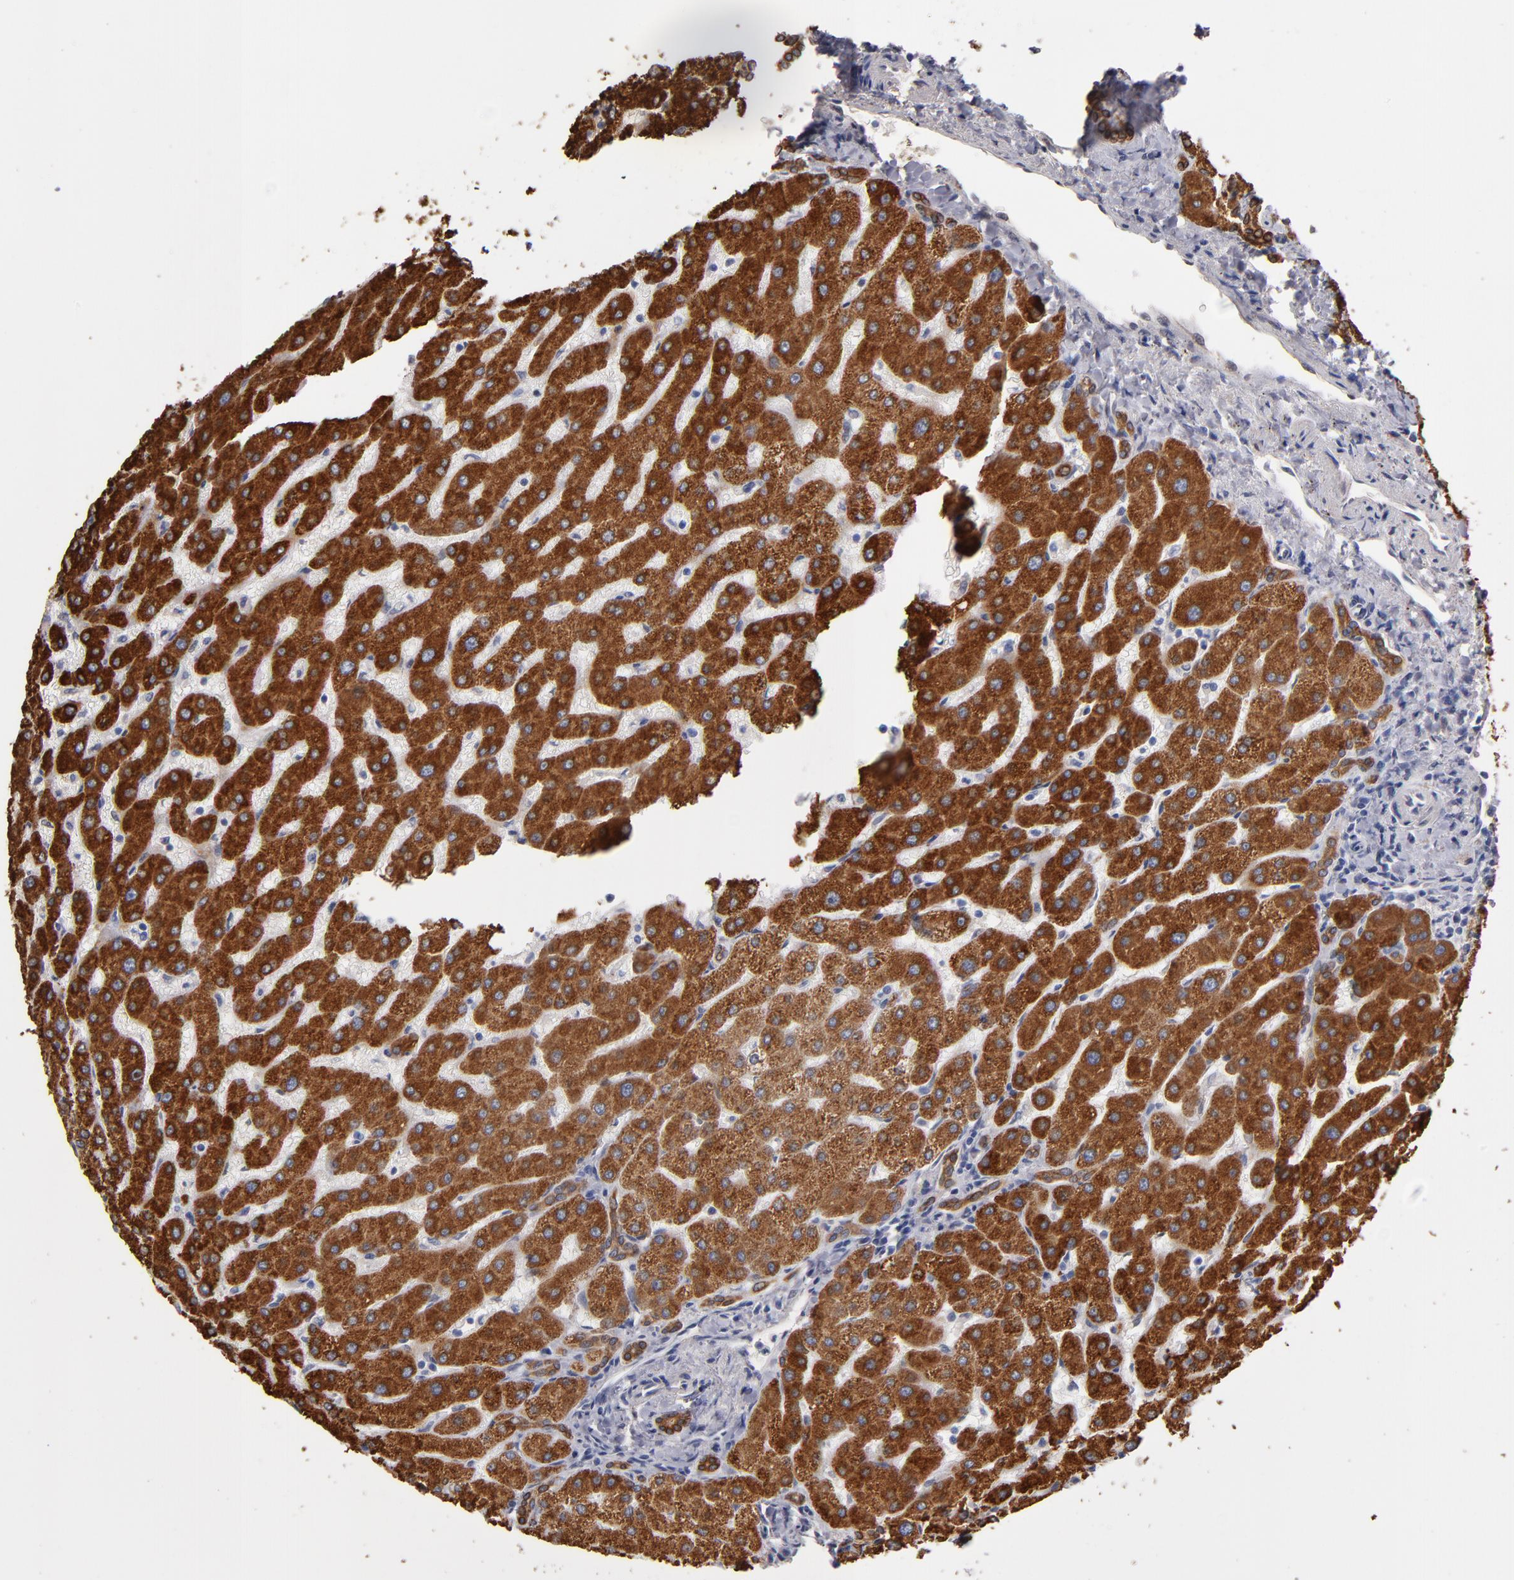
{"staining": {"intensity": "strong", "quantity": ">75%", "location": "cytoplasmic/membranous"}, "tissue": "liver", "cell_type": "Cholangiocytes", "image_type": "normal", "snomed": [{"axis": "morphology", "description": "Normal tissue, NOS"}, {"axis": "topography", "description": "Liver"}], "caption": "Protein analysis of normal liver exhibits strong cytoplasmic/membranous positivity in approximately >75% of cholangiocytes. (DAB (3,3'-diaminobenzidine) IHC with brightfield microscopy, high magnification).", "gene": "PGRMC1", "patient": {"sex": "male", "age": 67}}